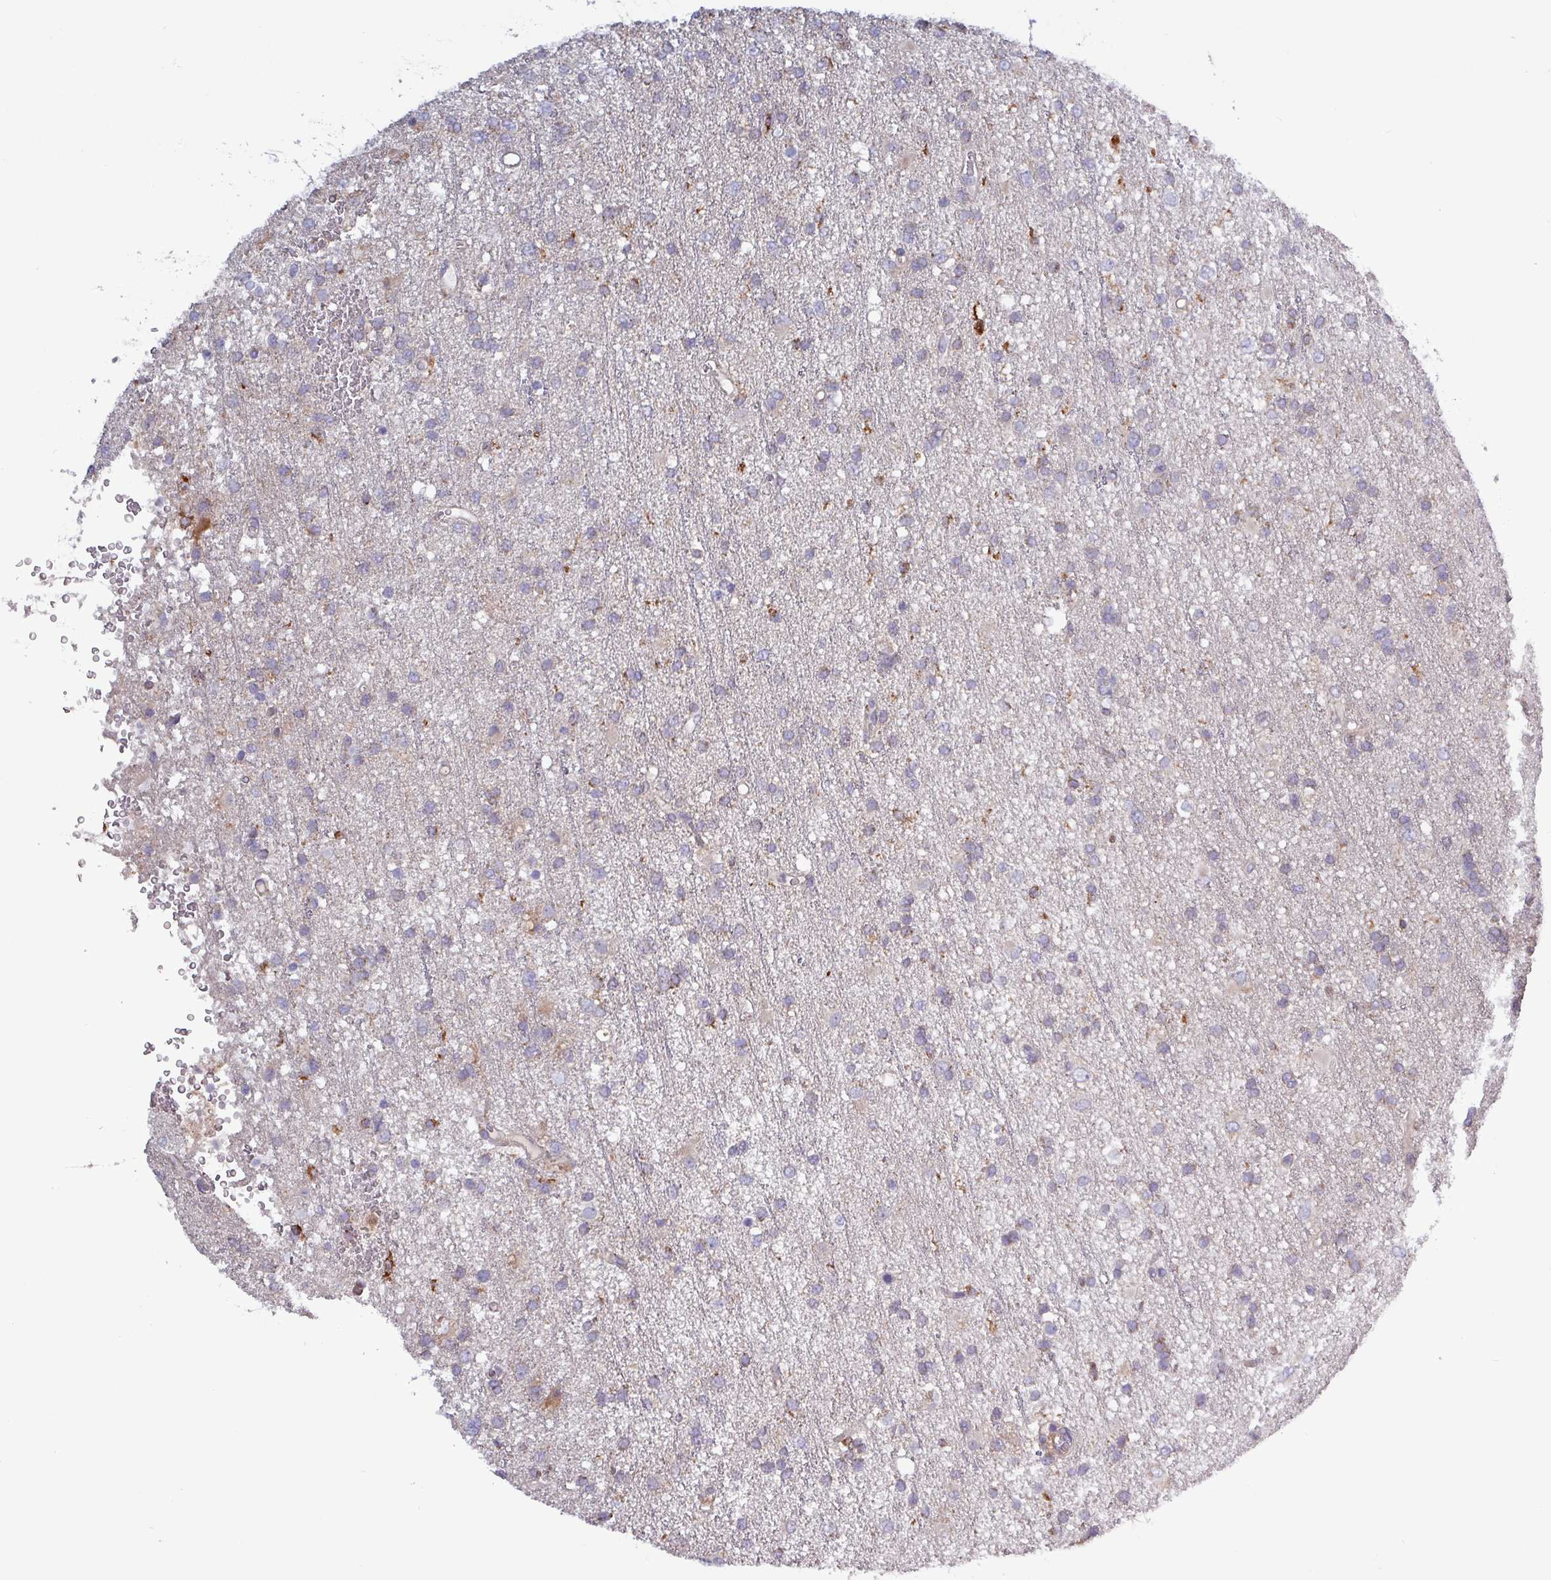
{"staining": {"intensity": "weak", "quantity": "<25%", "location": "cytoplasmic/membranous"}, "tissue": "glioma", "cell_type": "Tumor cells", "image_type": "cancer", "snomed": [{"axis": "morphology", "description": "Glioma, malignant, High grade"}, {"axis": "topography", "description": "Brain"}], "caption": "Glioma was stained to show a protein in brown. There is no significant staining in tumor cells.", "gene": "PLIN2", "patient": {"sex": "female", "age": 74}}